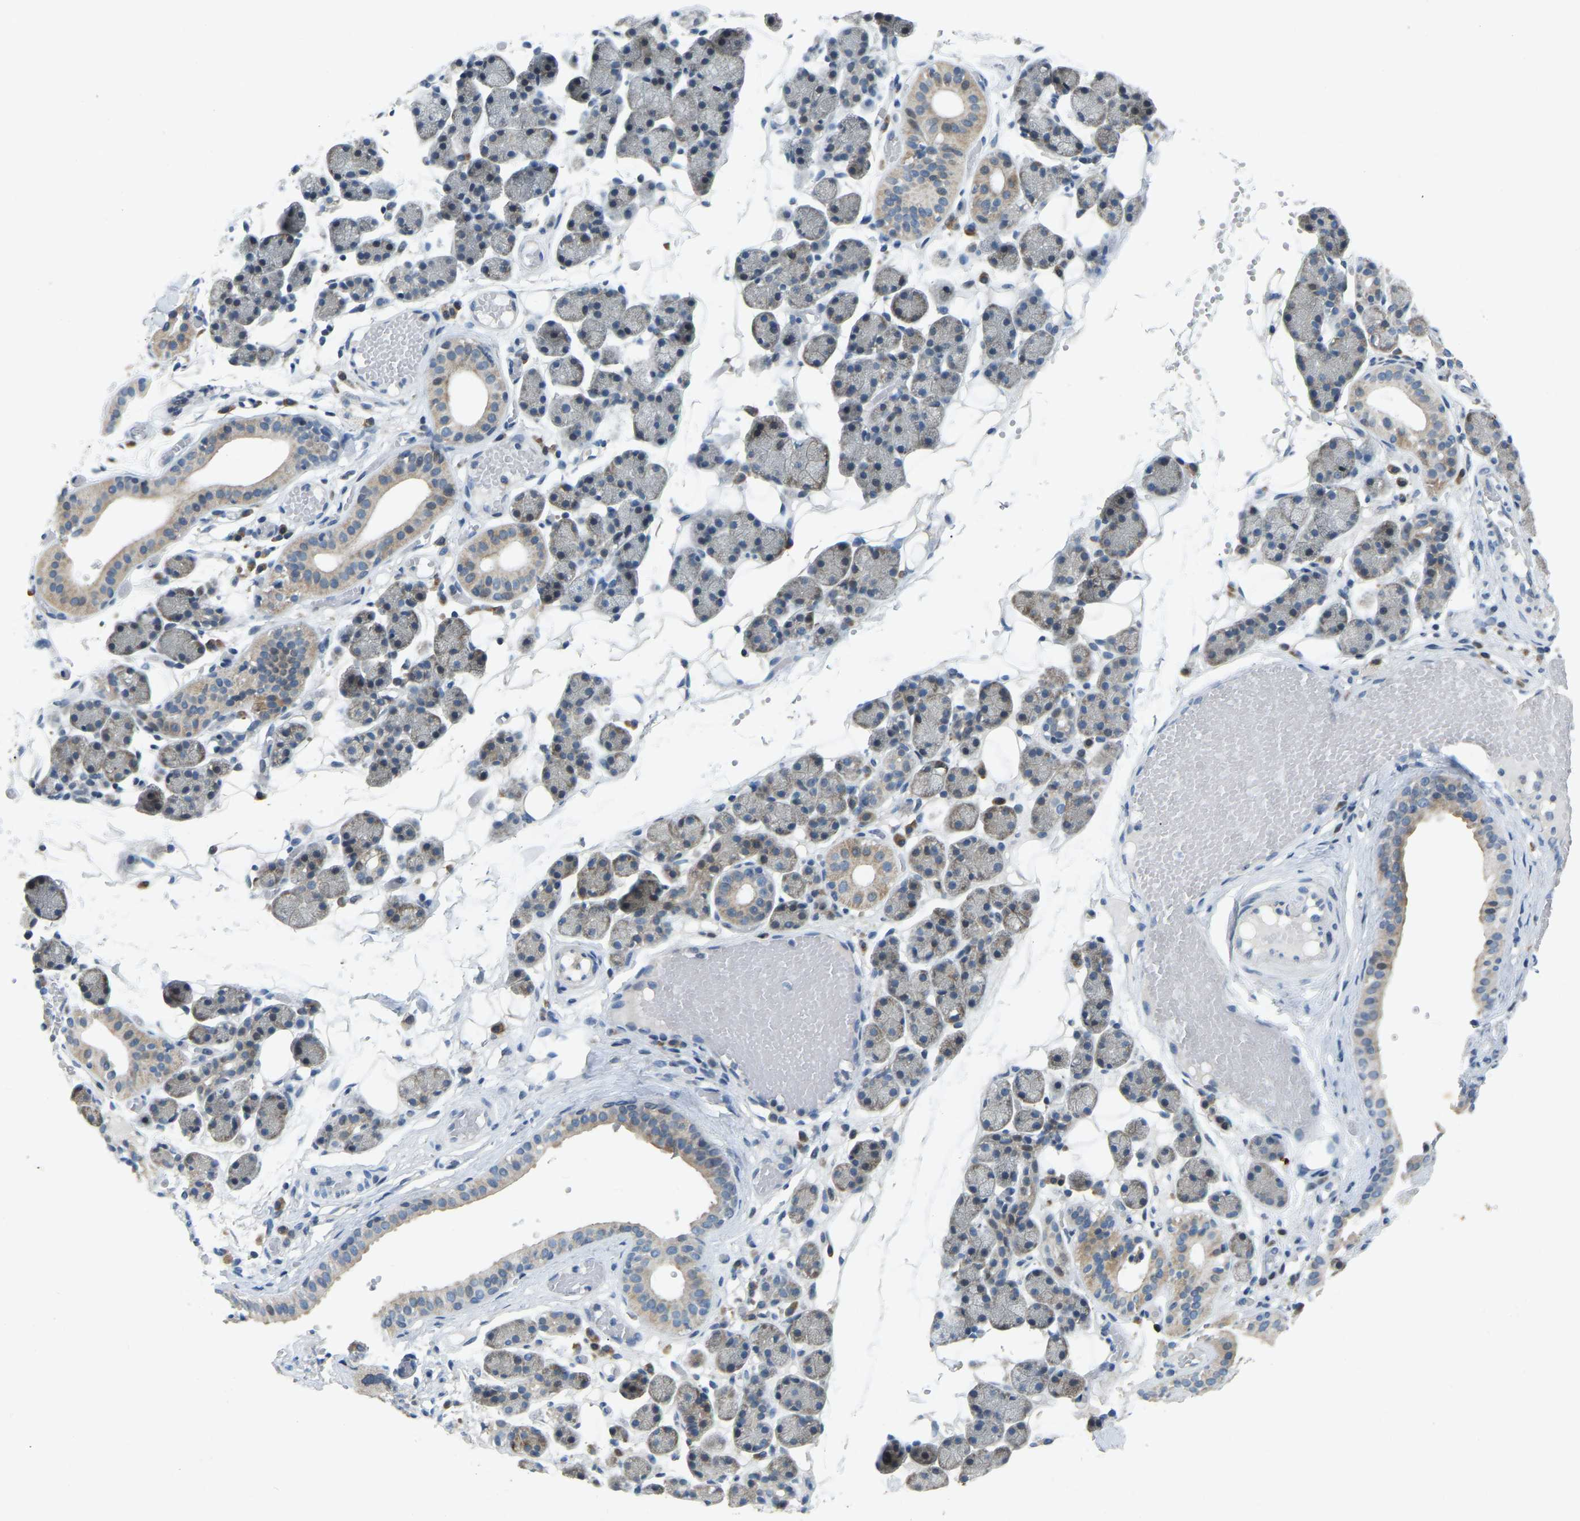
{"staining": {"intensity": "moderate", "quantity": "<25%", "location": "cytoplasmic/membranous"}, "tissue": "salivary gland", "cell_type": "Glandular cells", "image_type": "normal", "snomed": [{"axis": "morphology", "description": "Normal tissue, NOS"}, {"axis": "topography", "description": "Salivary gland"}], "caption": "Immunohistochemistry histopathology image of benign salivary gland: salivary gland stained using immunohistochemistry (IHC) shows low levels of moderate protein expression localized specifically in the cytoplasmic/membranous of glandular cells, appearing as a cytoplasmic/membranous brown color.", "gene": "ENSG00000283765", "patient": {"sex": "female", "age": 33}}